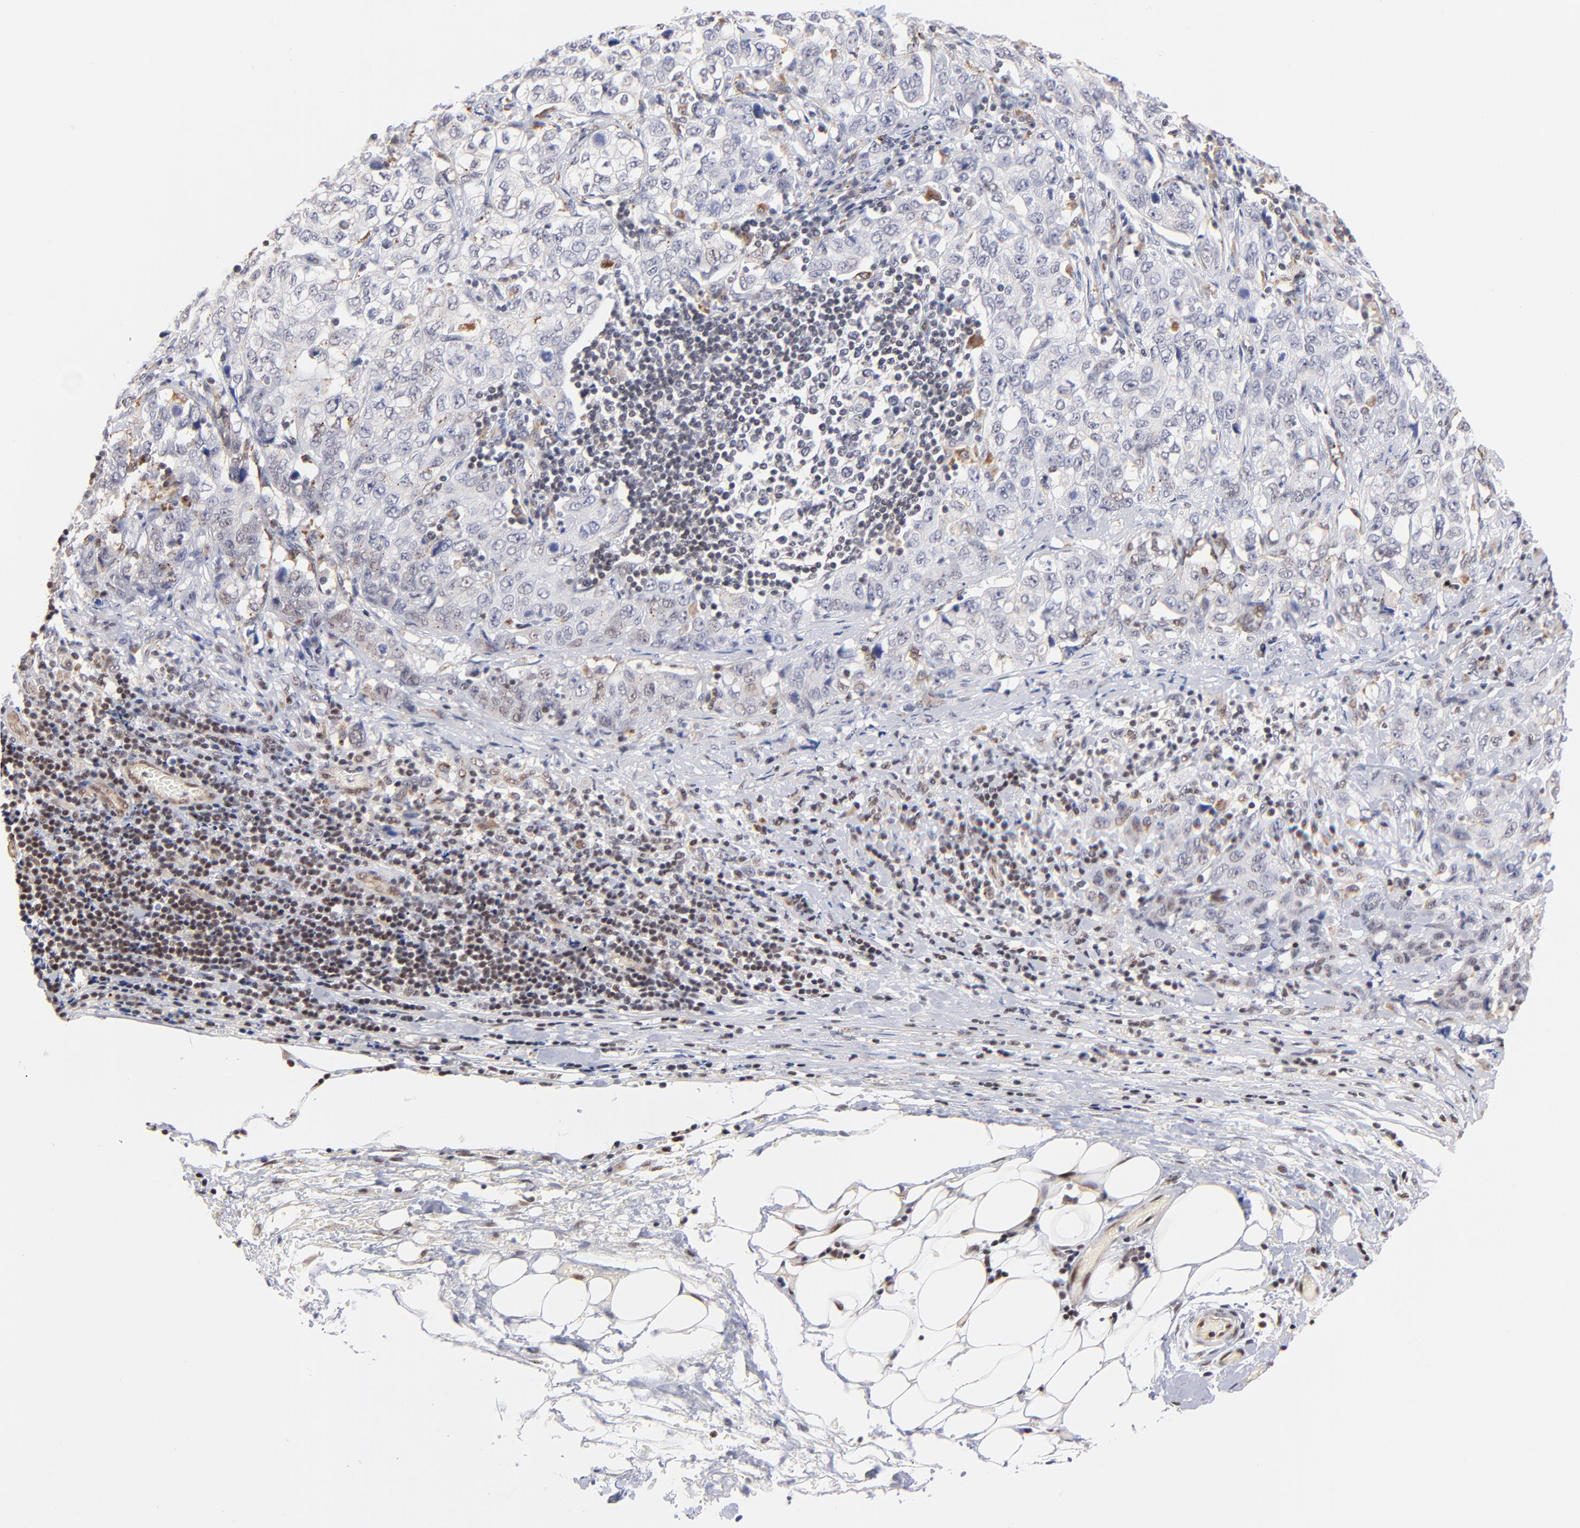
{"staining": {"intensity": "negative", "quantity": "none", "location": "none"}, "tissue": "stomach cancer", "cell_type": "Tumor cells", "image_type": "cancer", "snomed": [{"axis": "morphology", "description": "Adenocarcinoma, NOS"}, {"axis": "topography", "description": "Stomach"}], "caption": "There is no significant positivity in tumor cells of stomach cancer.", "gene": "GABPA", "patient": {"sex": "male", "age": 48}}